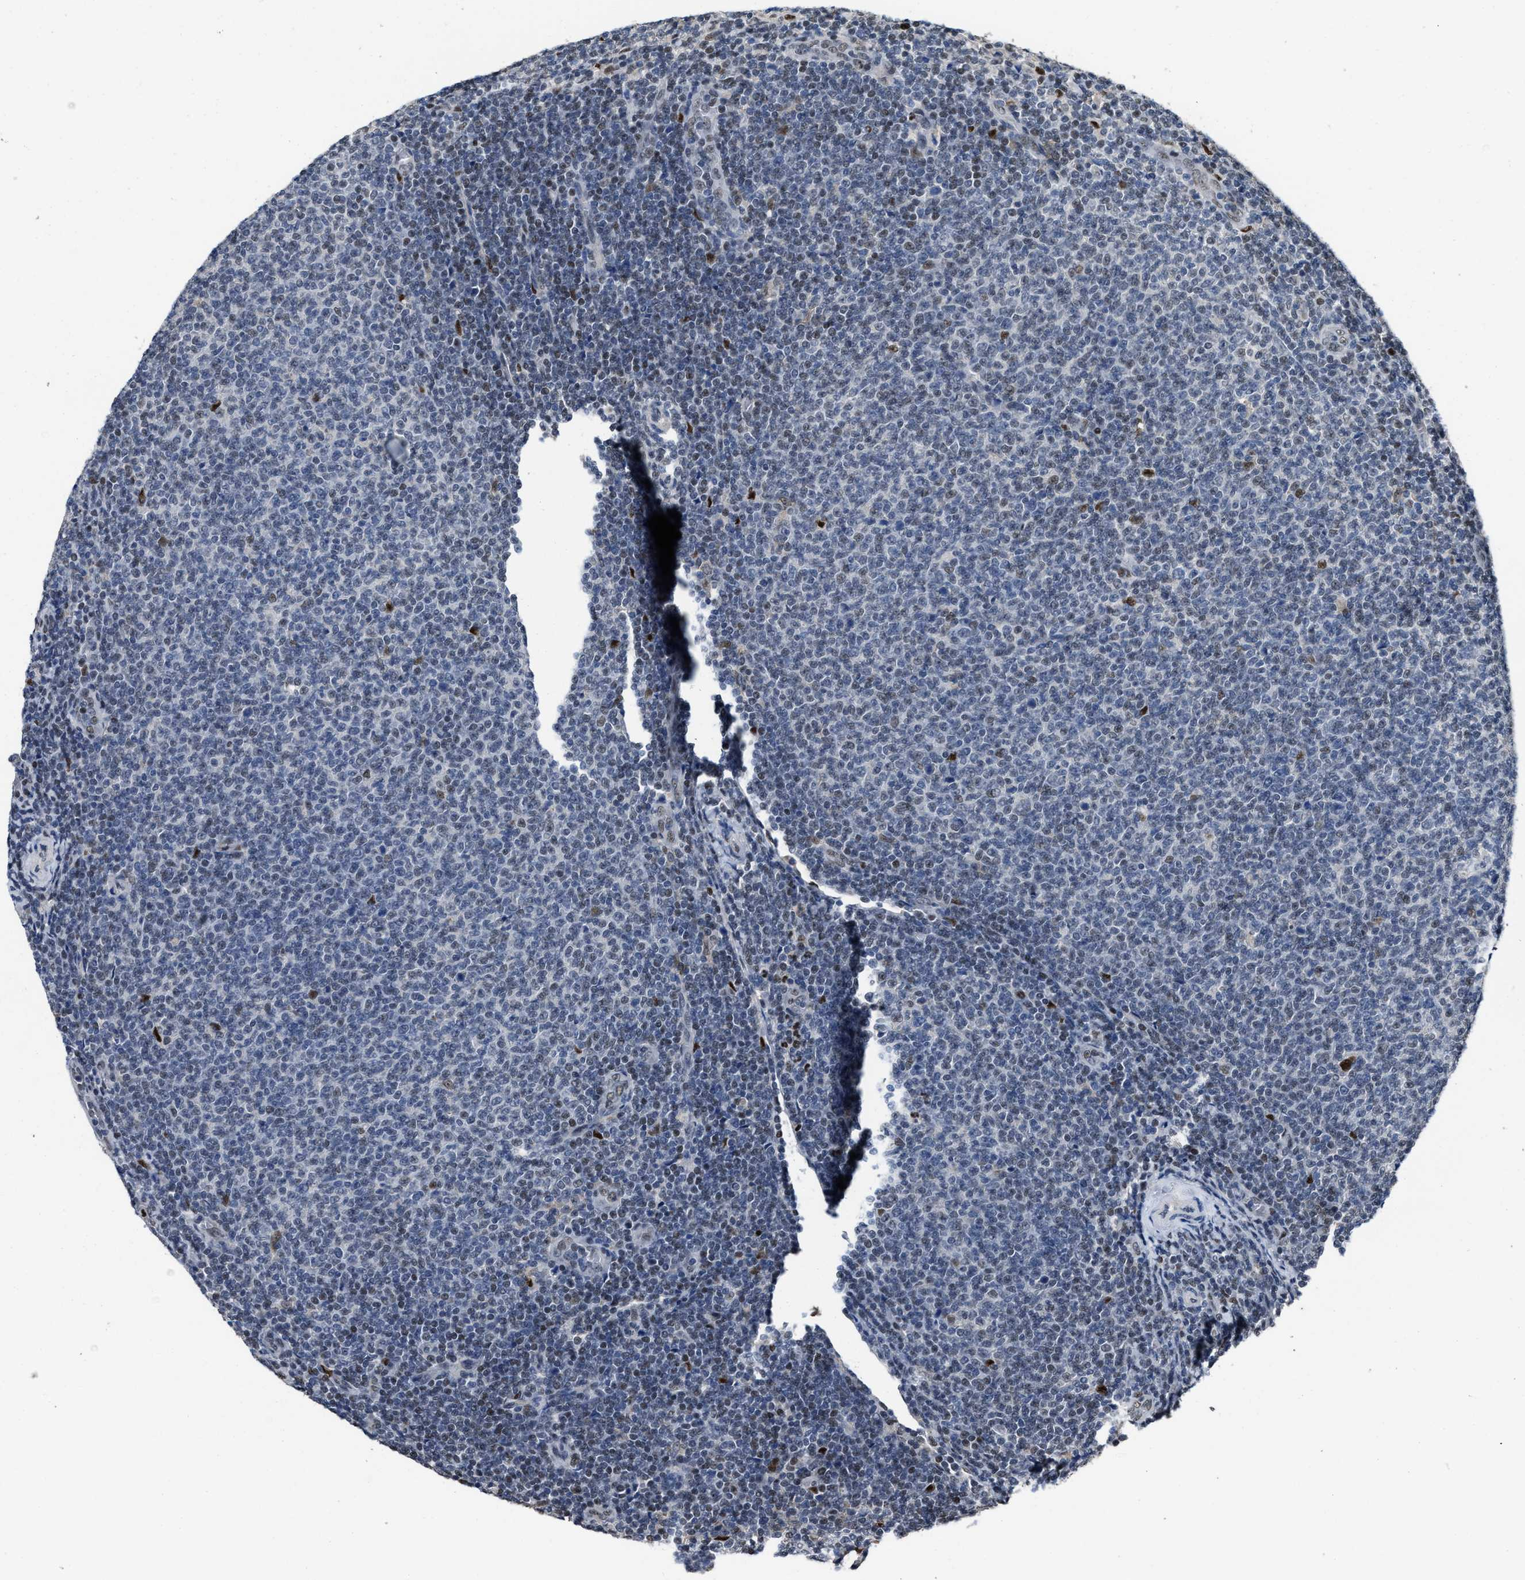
{"staining": {"intensity": "weak", "quantity": "<25%", "location": "nuclear"}, "tissue": "lymphoma", "cell_type": "Tumor cells", "image_type": "cancer", "snomed": [{"axis": "morphology", "description": "Malignant lymphoma, non-Hodgkin's type, Low grade"}, {"axis": "topography", "description": "Lymph node"}], "caption": "This image is of lymphoma stained with immunohistochemistry (IHC) to label a protein in brown with the nuclei are counter-stained blue. There is no staining in tumor cells.", "gene": "ZNF20", "patient": {"sex": "male", "age": 66}}